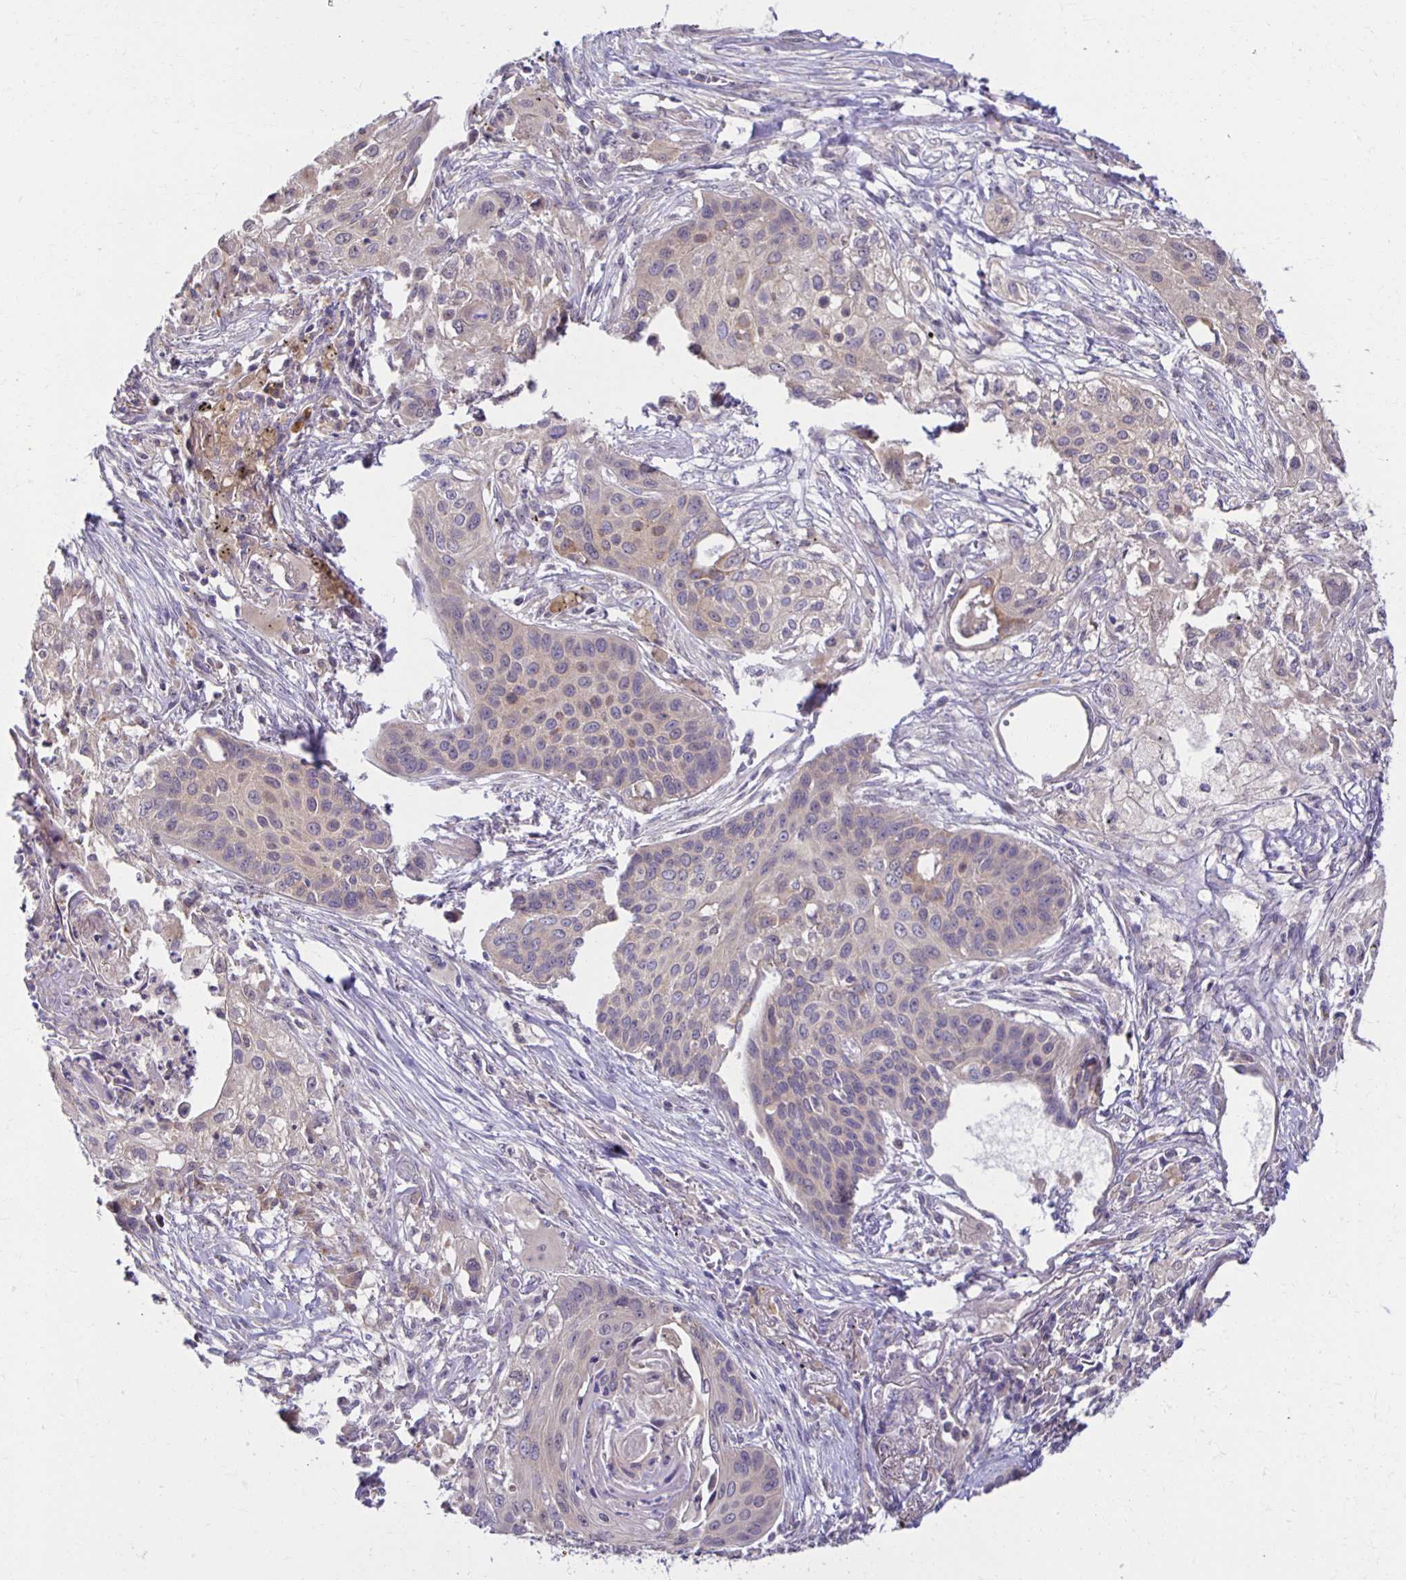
{"staining": {"intensity": "weak", "quantity": "<25%", "location": "cytoplasmic/membranous"}, "tissue": "lung cancer", "cell_type": "Tumor cells", "image_type": "cancer", "snomed": [{"axis": "morphology", "description": "Squamous cell carcinoma, NOS"}, {"axis": "topography", "description": "Lung"}], "caption": "A micrograph of squamous cell carcinoma (lung) stained for a protein reveals no brown staining in tumor cells.", "gene": "MIEN1", "patient": {"sex": "male", "age": 71}}